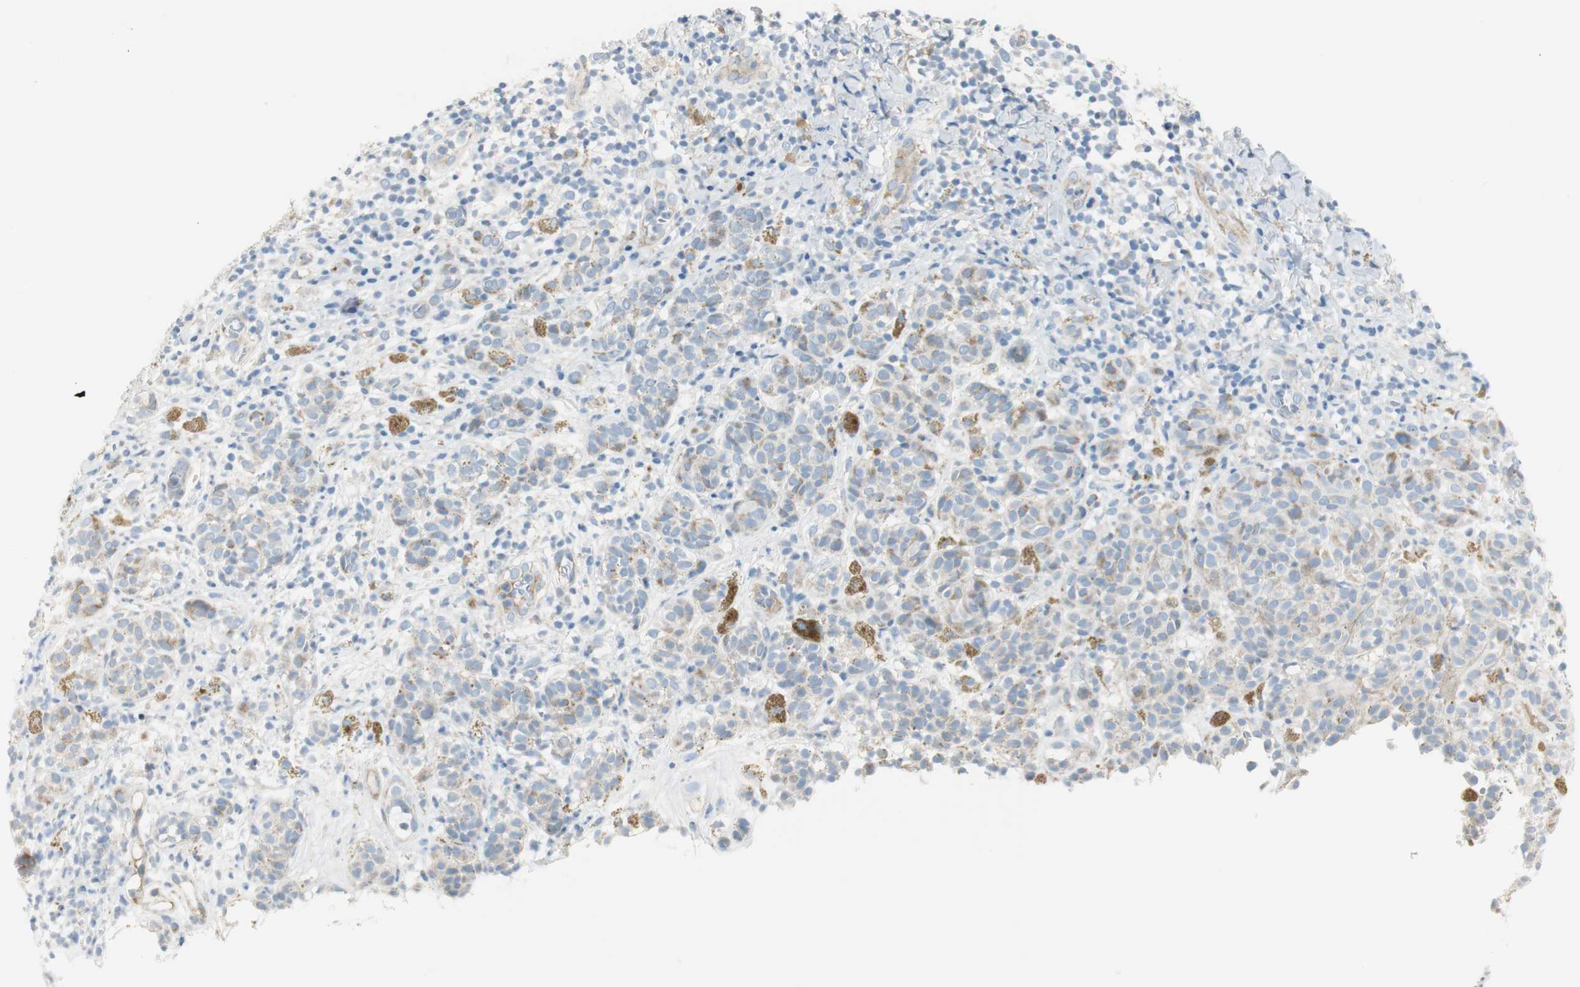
{"staining": {"intensity": "moderate", "quantity": "<25%", "location": "cytoplasmic/membranous"}, "tissue": "melanoma", "cell_type": "Tumor cells", "image_type": "cancer", "snomed": [{"axis": "morphology", "description": "Malignant melanoma, NOS"}, {"axis": "topography", "description": "Skin"}], "caption": "Moderate cytoplasmic/membranous staining for a protein is seen in approximately <25% of tumor cells of melanoma using IHC.", "gene": "TNFSF11", "patient": {"sex": "male", "age": 64}}